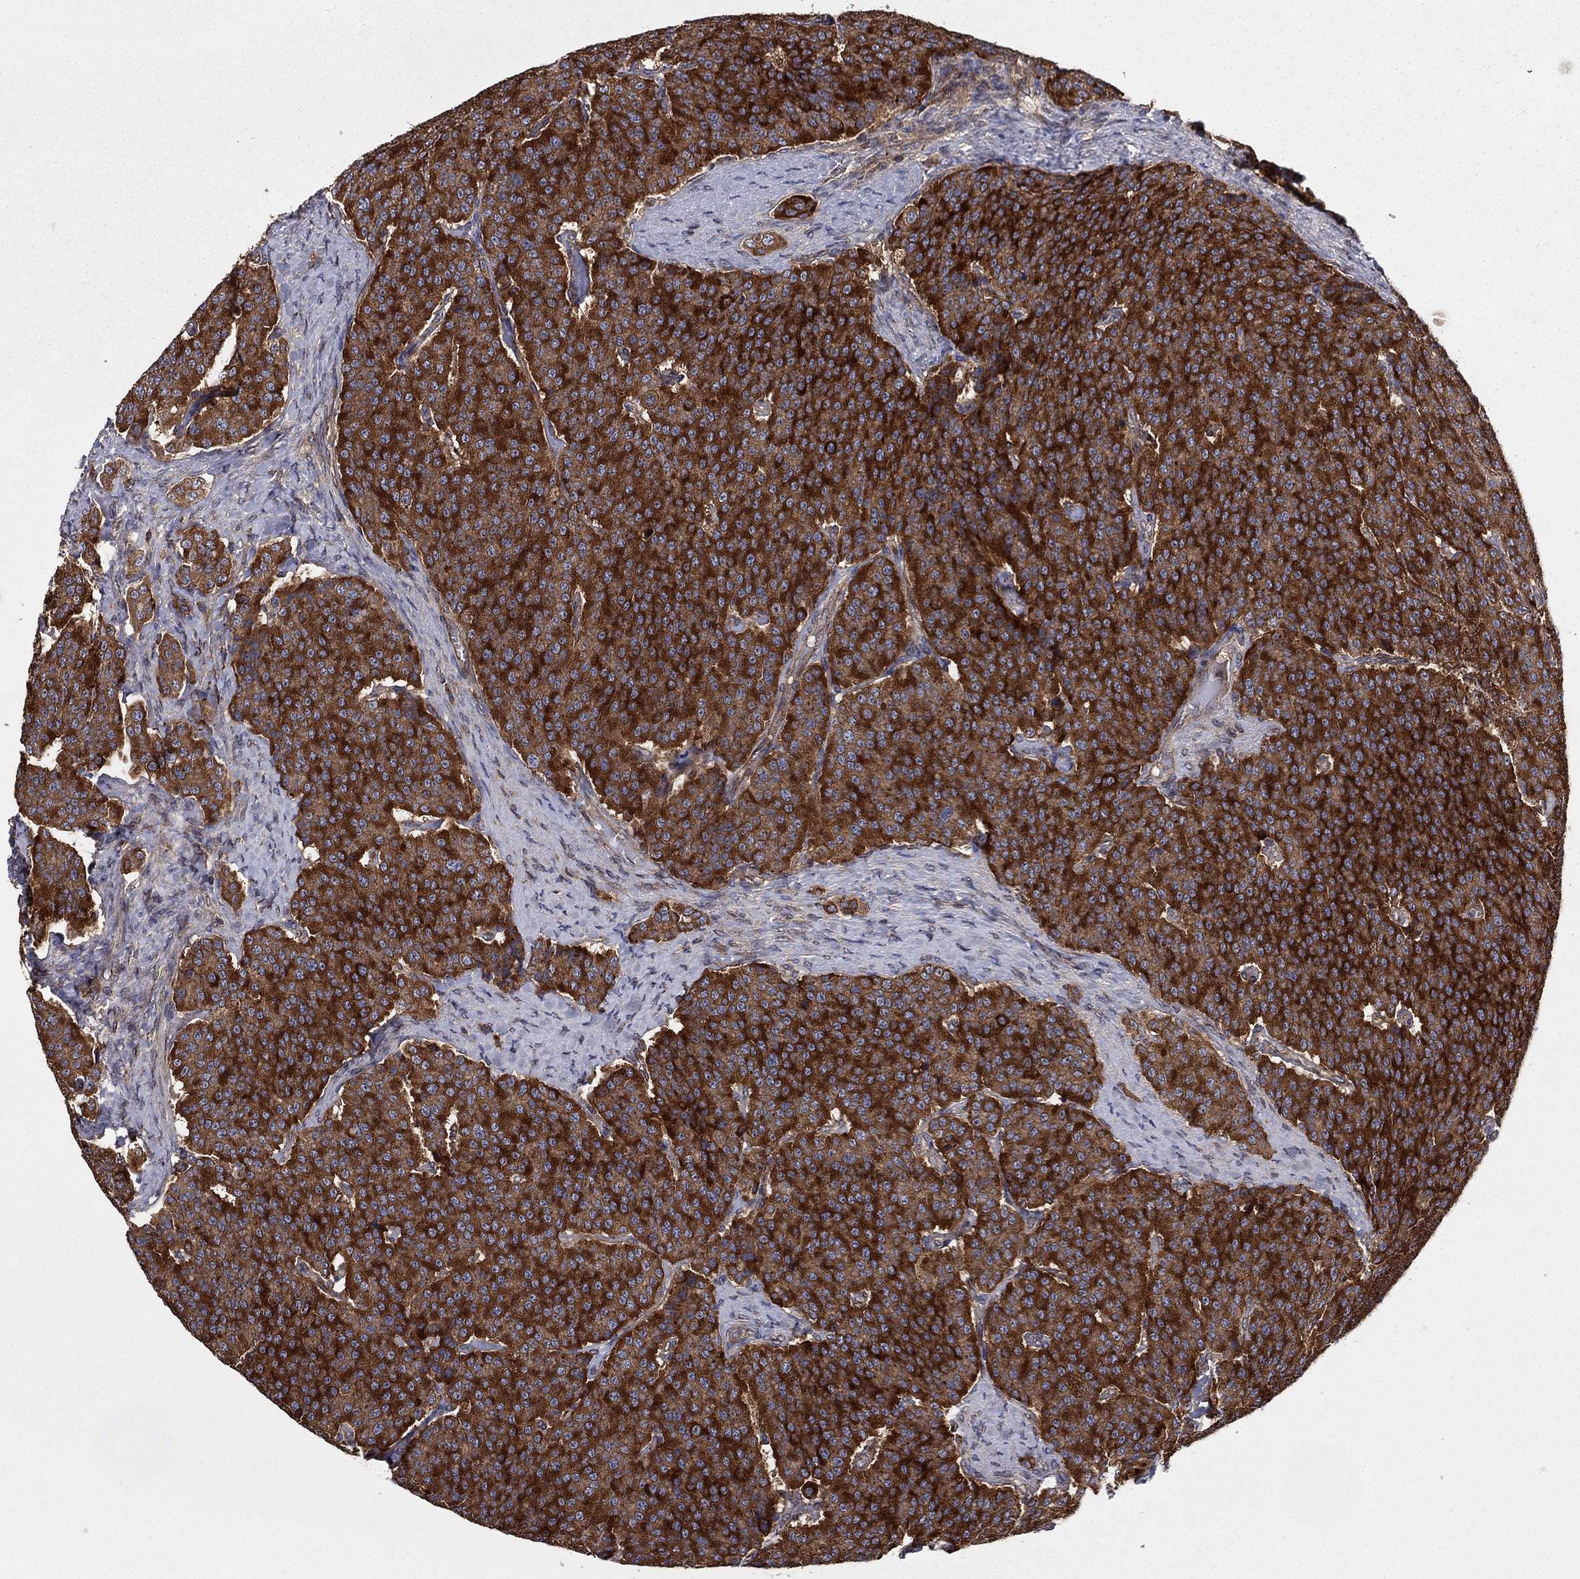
{"staining": {"intensity": "strong", "quantity": "25%-75%", "location": "cytoplasmic/membranous"}, "tissue": "carcinoid", "cell_type": "Tumor cells", "image_type": "cancer", "snomed": [{"axis": "morphology", "description": "Carcinoid, malignant, NOS"}, {"axis": "topography", "description": "Small intestine"}], "caption": "Immunohistochemistry (IHC) histopathology image of neoplastic tissue: malignant carcinoid stained using IHC demonstrates high levels of strong protein expression localized specifically in the cytoplasmic/membranous of tumor cells, appearing as a cytoplasmic/membranous brown color.", "gene": "BMERB1", "patient": {"sex": "female", "age": 58}}